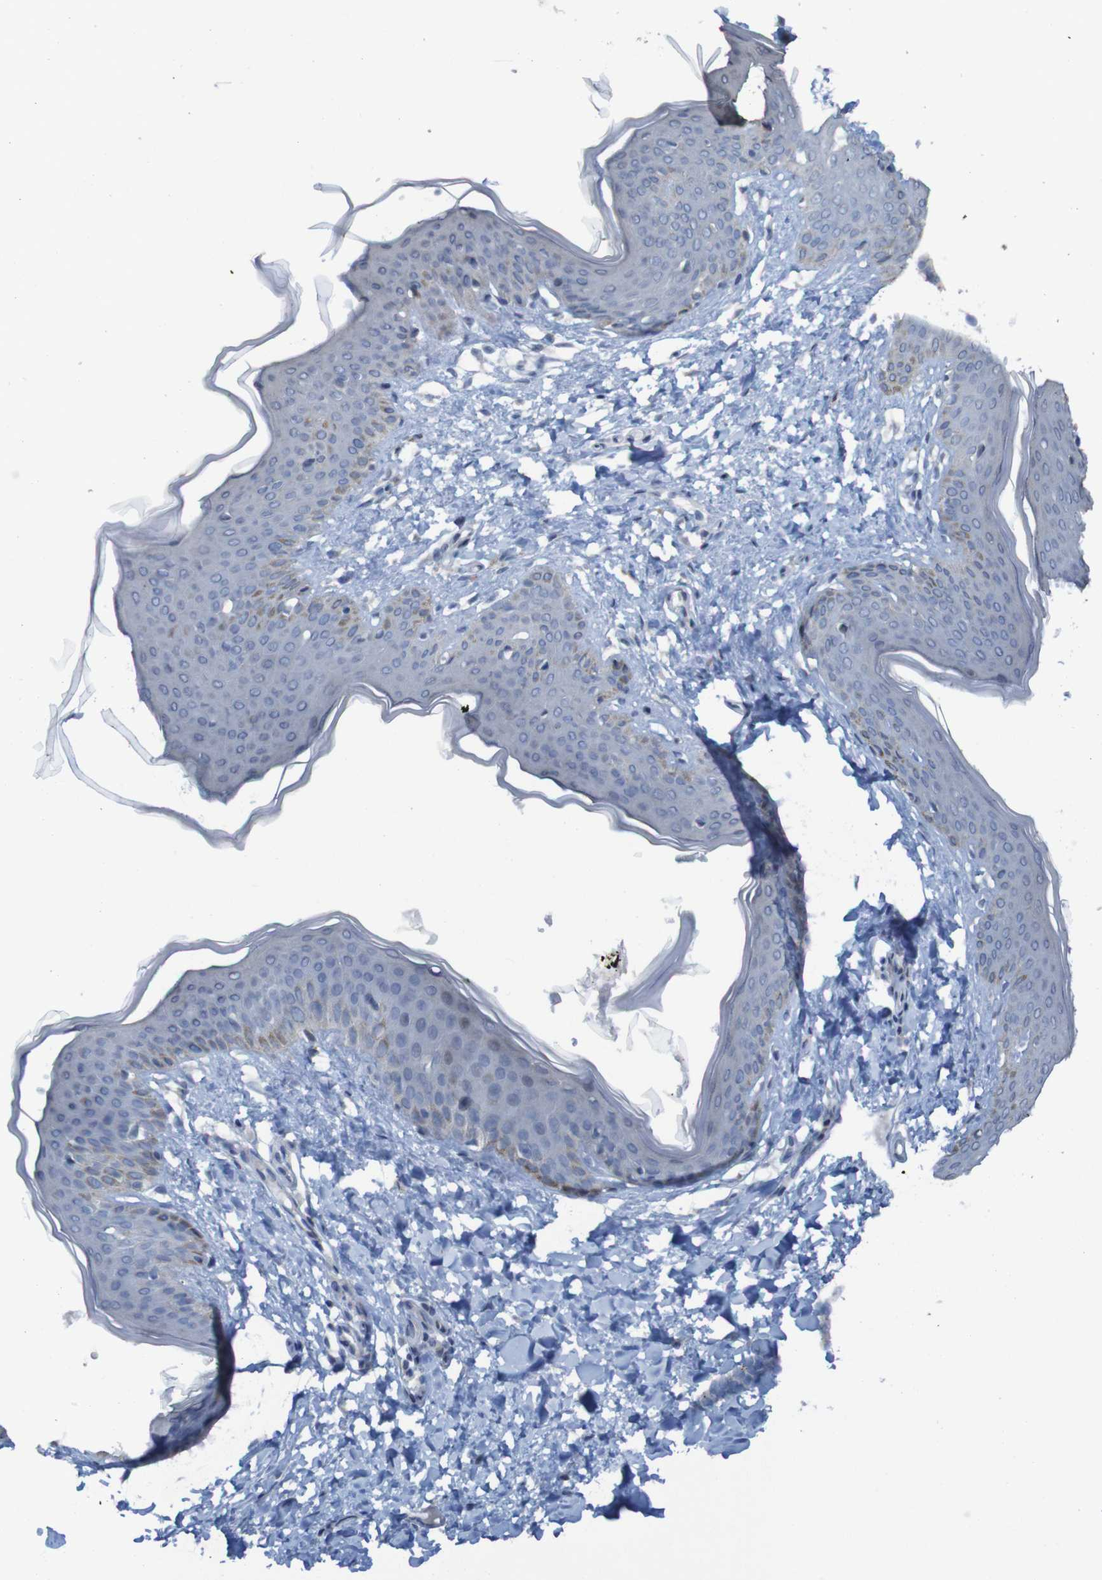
{"staining": {"intensity": "negative", "quantity": "none", "location": "none"}, "tissue": "skin", "cell_type": "Fibroblasts", "image_type": "normal", "snomed": [{"axis": "morphology", "description": "Normal tissue, NOS"}, {"axis": "topography", "description": "Skin"}], "caption": "The immunohistochemistry (IHC) photomicrograph has no significant positivity in fibroblasts of skin.", "gene": "CLDN18", "patient": {"sex": "female", "age": 17}}